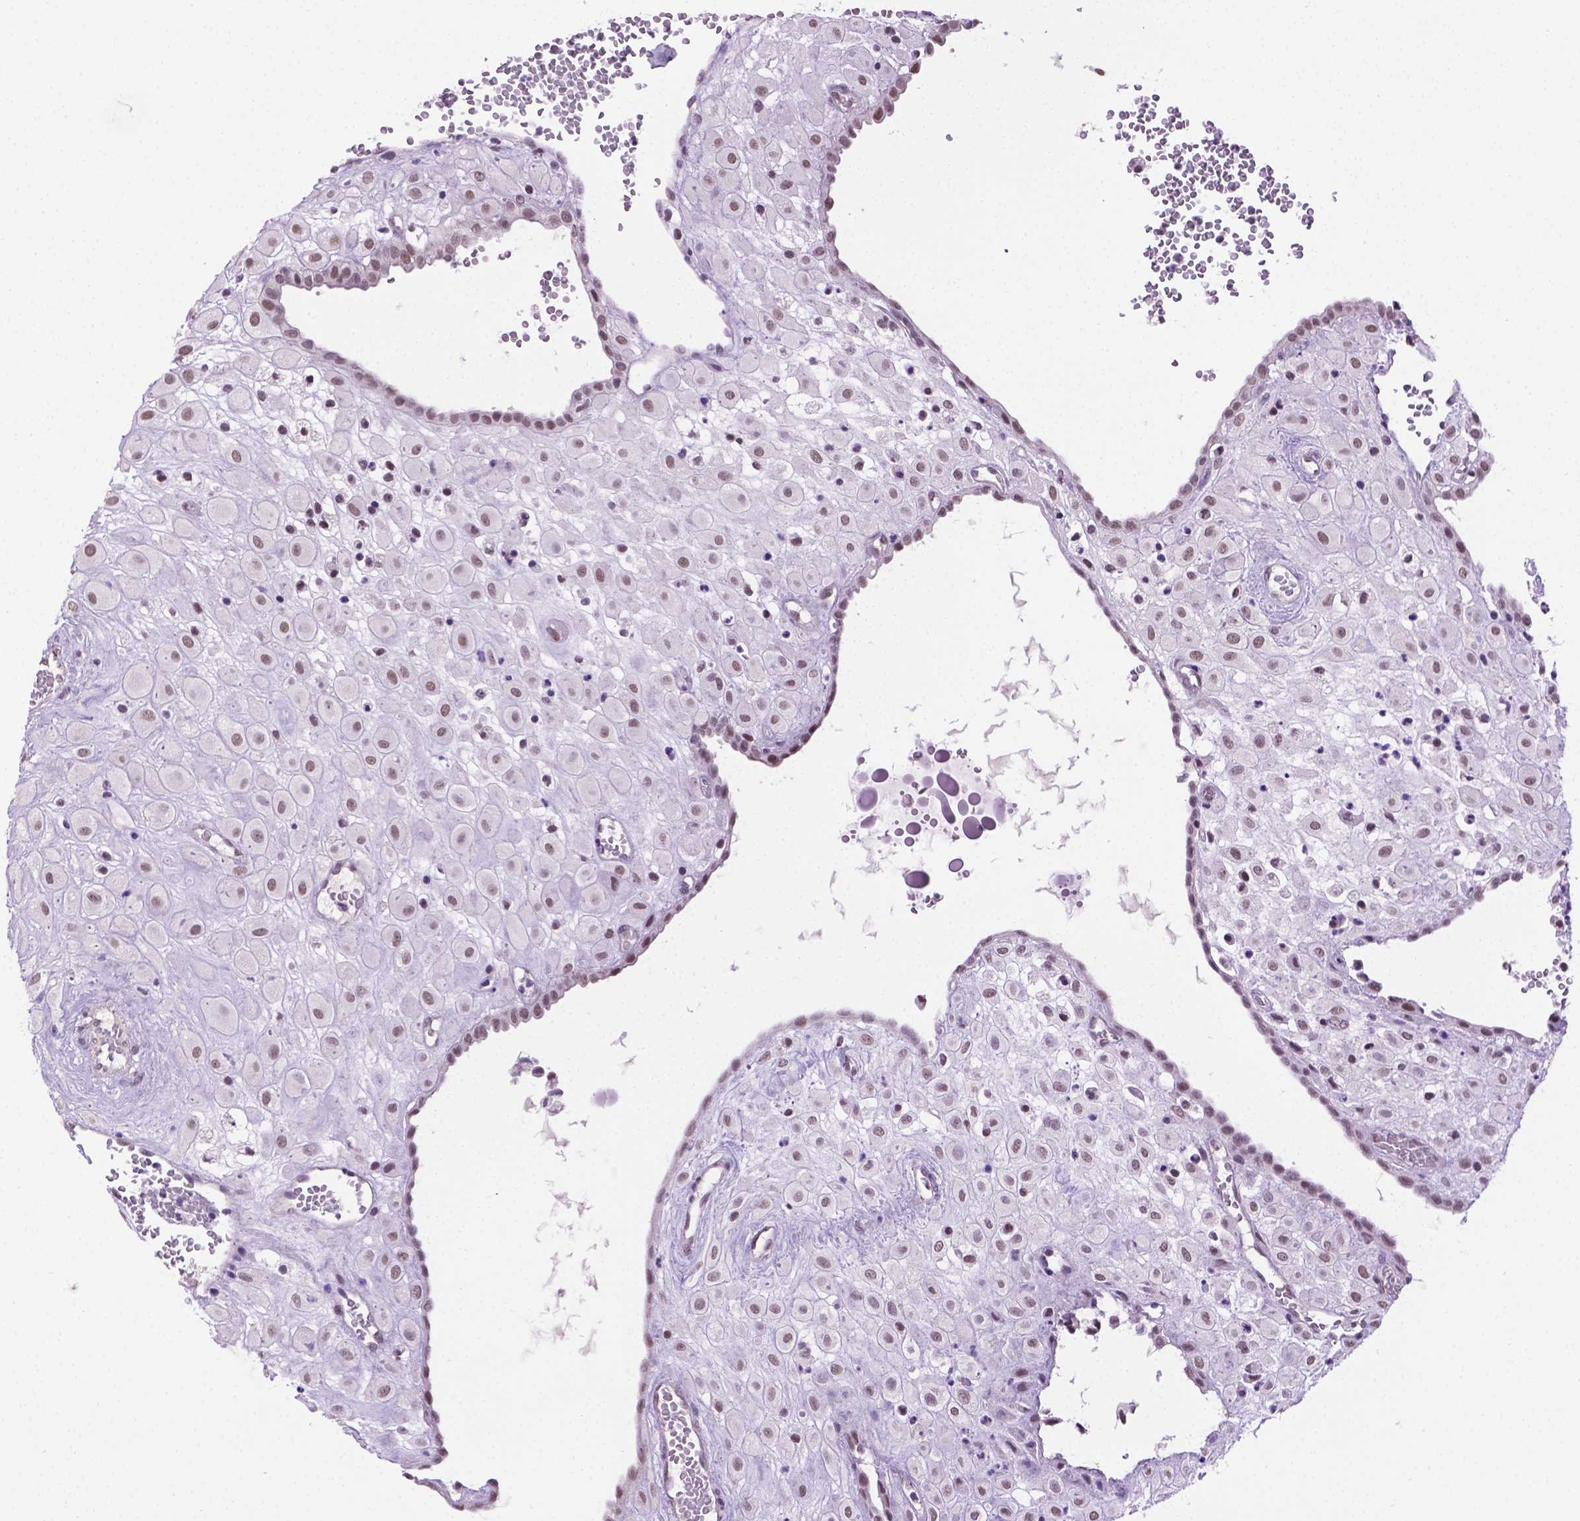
{"staining": {"intensity": "weak", "quantity": ">75%", "location": "nuclear"}, "tissue": "placenta", "cell_type": "Decidual cells", "image_type": "normal", "snomed": [{"axis": "morphology", "description": "Normal tissue, NOS"}, {"axis": "topography", "description": "Placenta"}], "caption": "Immunohistochemical staining of unremarkable human placenta exhibits >75% levels of weak nuclear protein staining in approximately >75% of decidual cells.", "gene": "ABI2", "patient": {"sex": "female", "age": 24}}